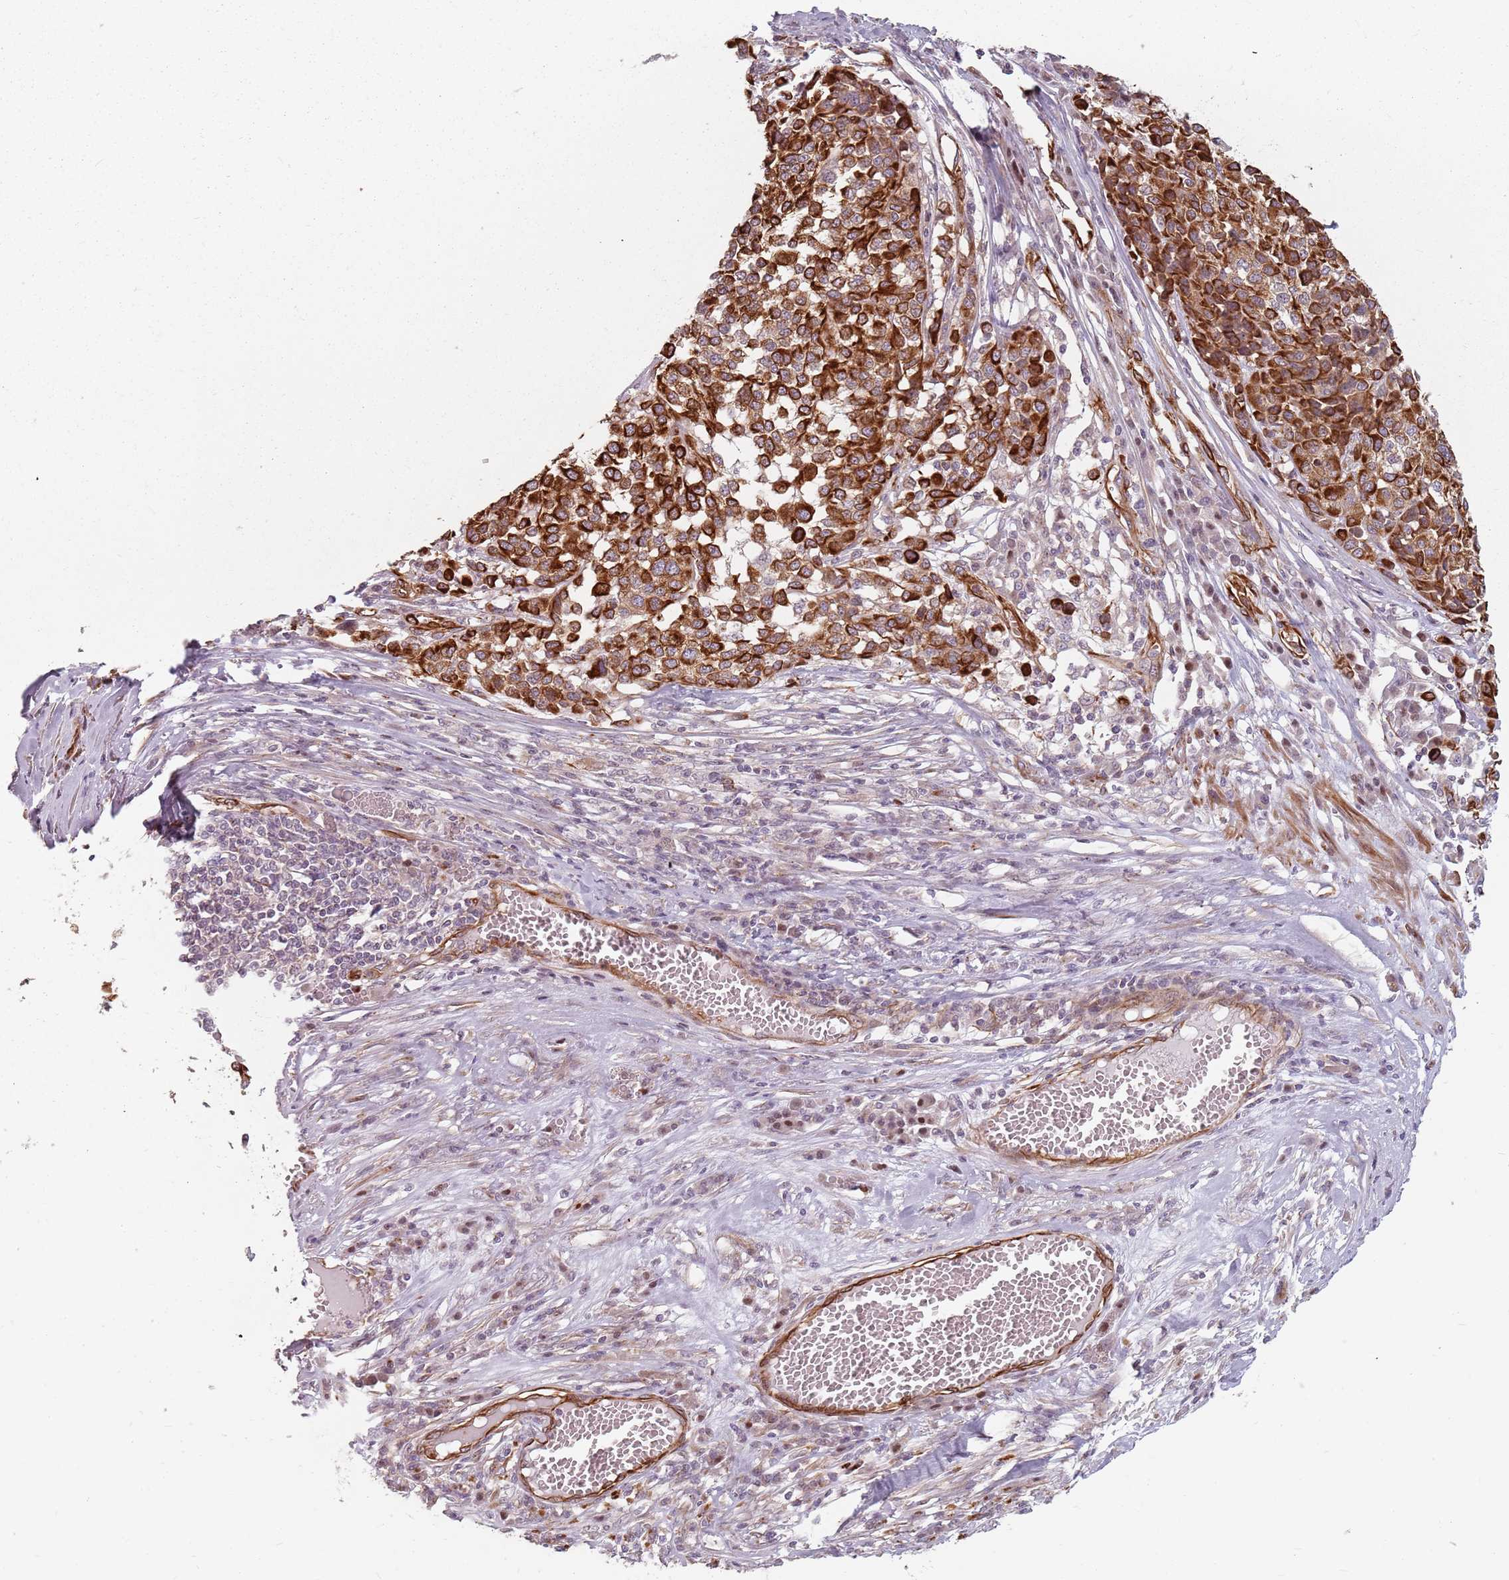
{"staining": {"intensity": "strong", "quantity": ">75%", "location": "cytoplasmic/membranous"}, "tissue": "melanoma", "cell_type": "Tumor cells", "image_type": "cancer", "snomed": [{"axis": "morphology", "description": "Malignant melanoma, Metastatic site"}, {"axis": "topography", "description": "Lymph node"}], "caption": "Melanoma was stained to show a protein in brown. There is high levels of strong cytoplasmic/membranous staining in approximately >75% of tumor cells.", "gene": "GAS2L3", "patient": {"sex": "male", "age": 44}}